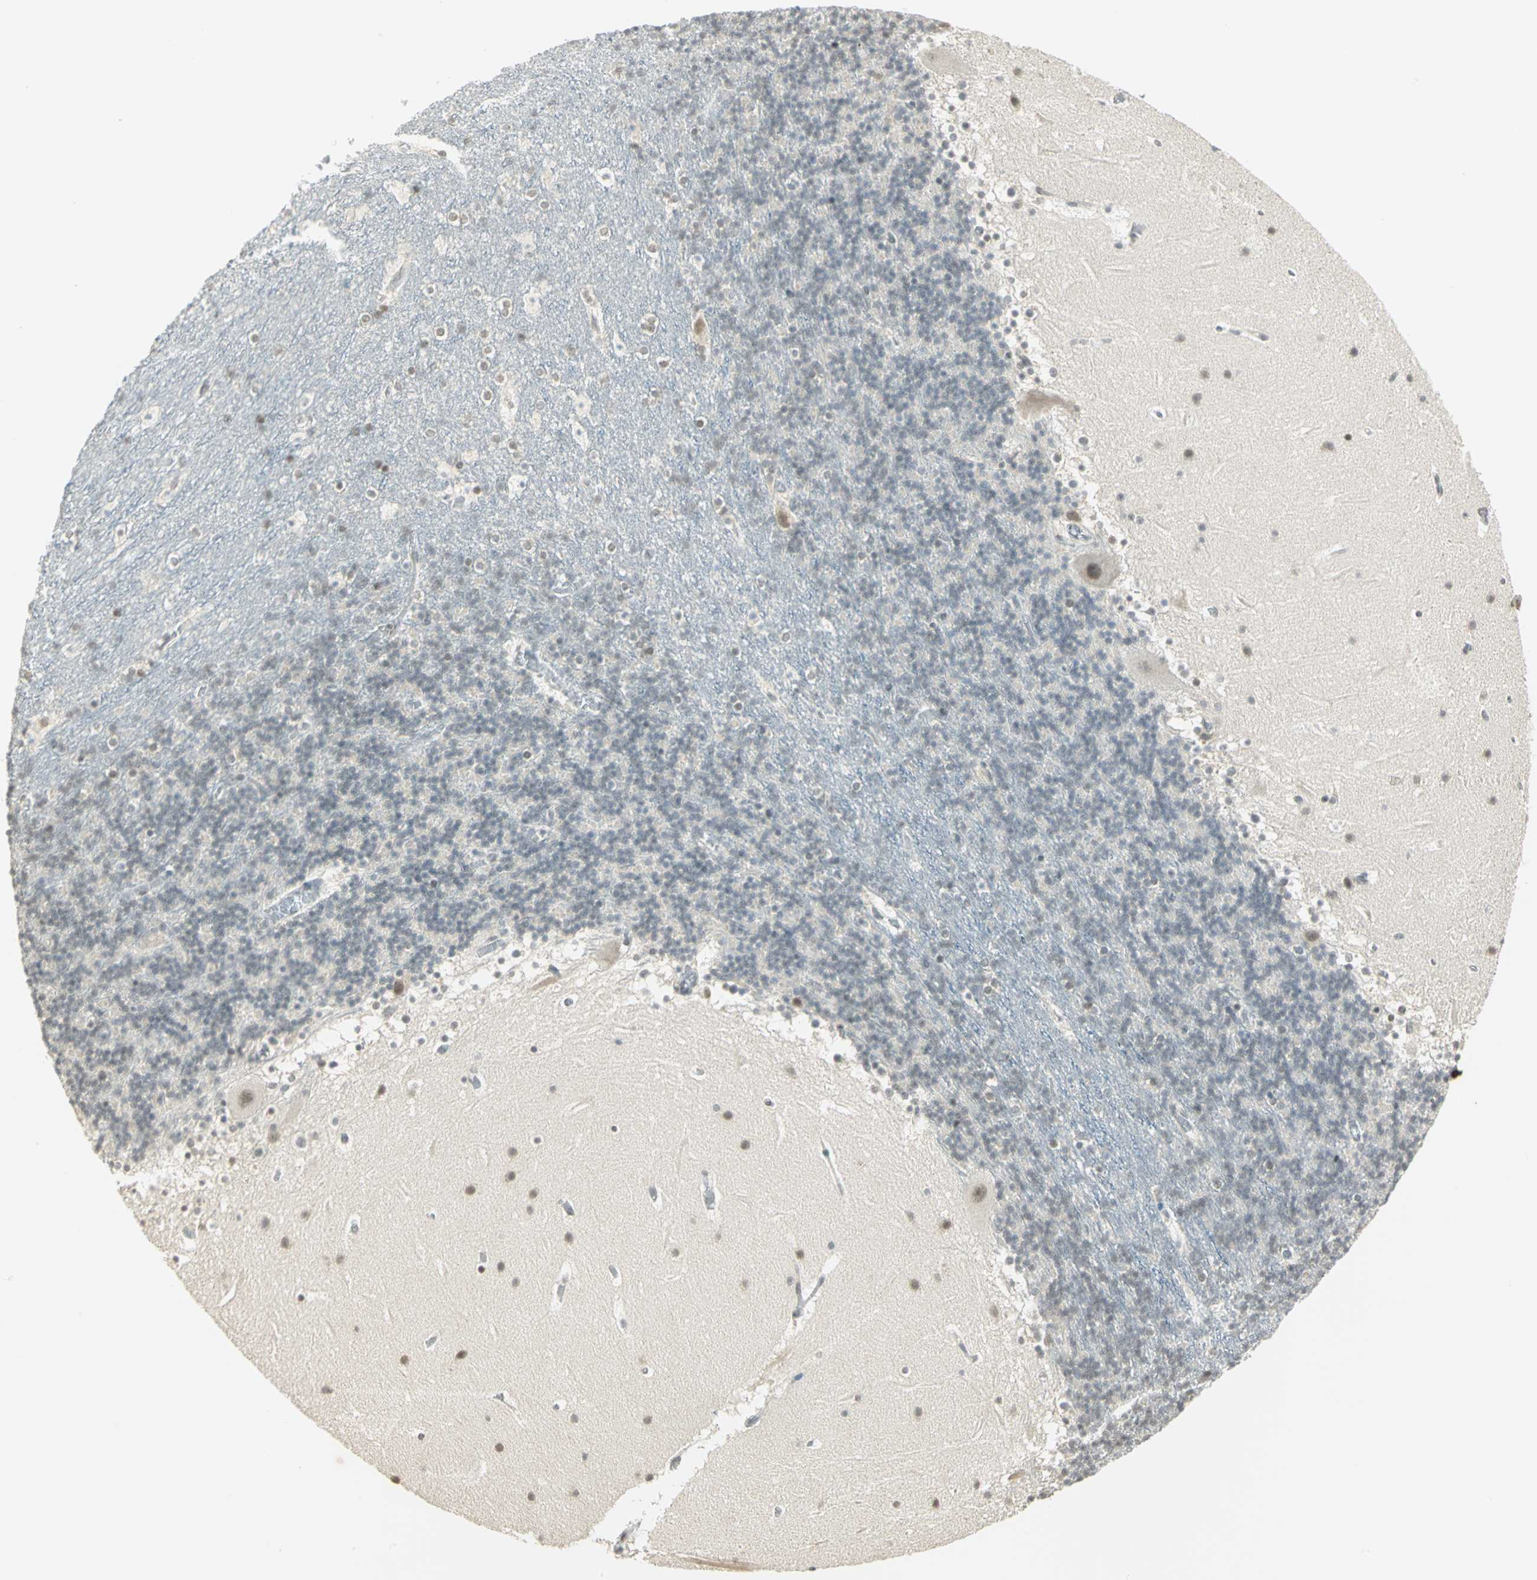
{"staining": {"intensity": "weak", "quantity": "<25%", "location": "nuclear"}, "tissue": "cerebellum", "cell_type": "Cells in granular layer", "image_type": "normal", "snomed": [{"axis": "morphology", "description": "Normal tissue, NOS"}, {"axis": "topography", "description": "Cerebellum"}], "caption": "This is an immunohistochemistry micrograph of unremarkable cerebellum. There is no staining in cells in granular layer.", "gene": "SMARCA5", "patient": {"sex": "male", "age": 45}}